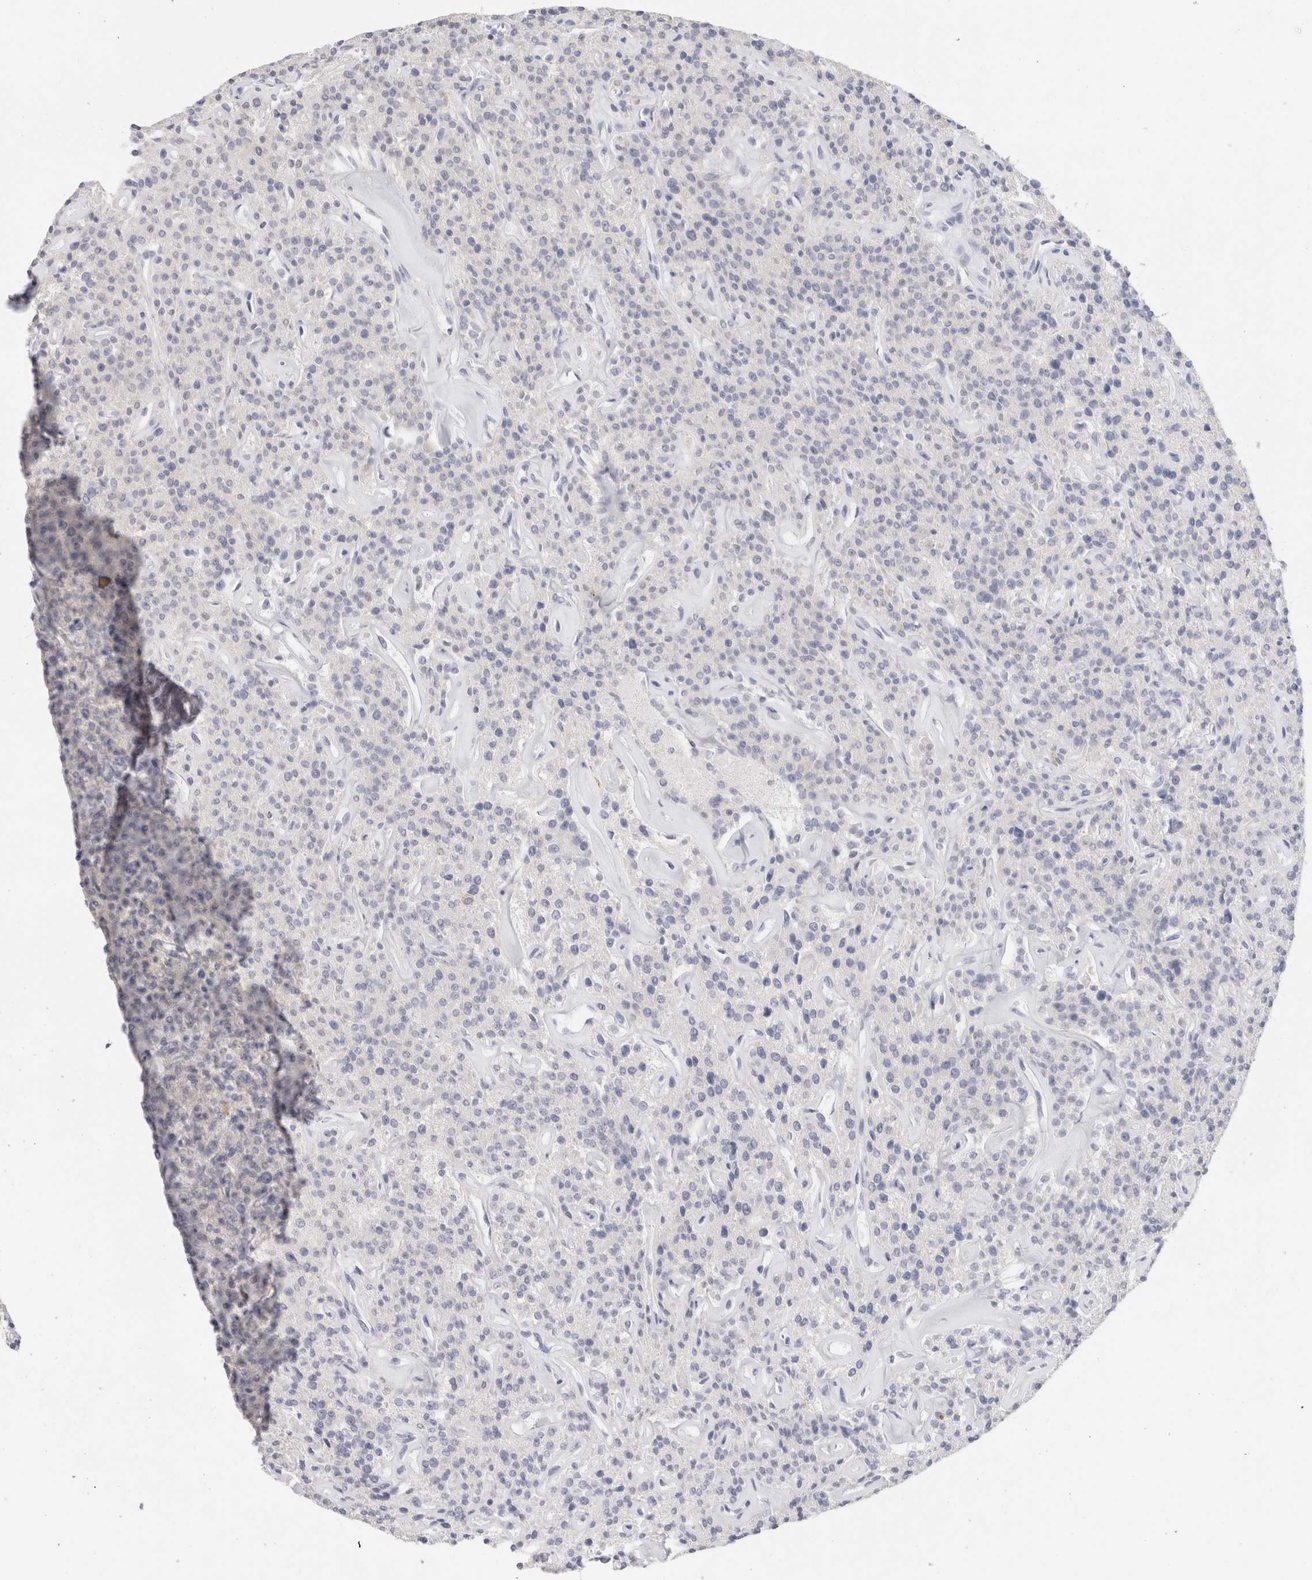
{"staining": {"intensity": "negative", "quantity": "none", "location": "none"}, "tissue": "parathyroid gland", "cell_type": "Glandular cells", "image_type": "normal", "snomed": [{"axis": "morphology", "description": "Normal tissue, NOS"}, {"axis": "topography", "description": "Parathyroid gland"}], "caption": "An immunohistochemistry (IHC) micrograph of normal parathyroid gland is shown. There is no staining in glandular cells of parathyroid gland. Brightfield microscopy of IHC stained with DAB (brown) and hematoxylin (blue), captured at high magnification.", "gene": "ADAM30", "patient": {"sex": "male", "age": 46}}